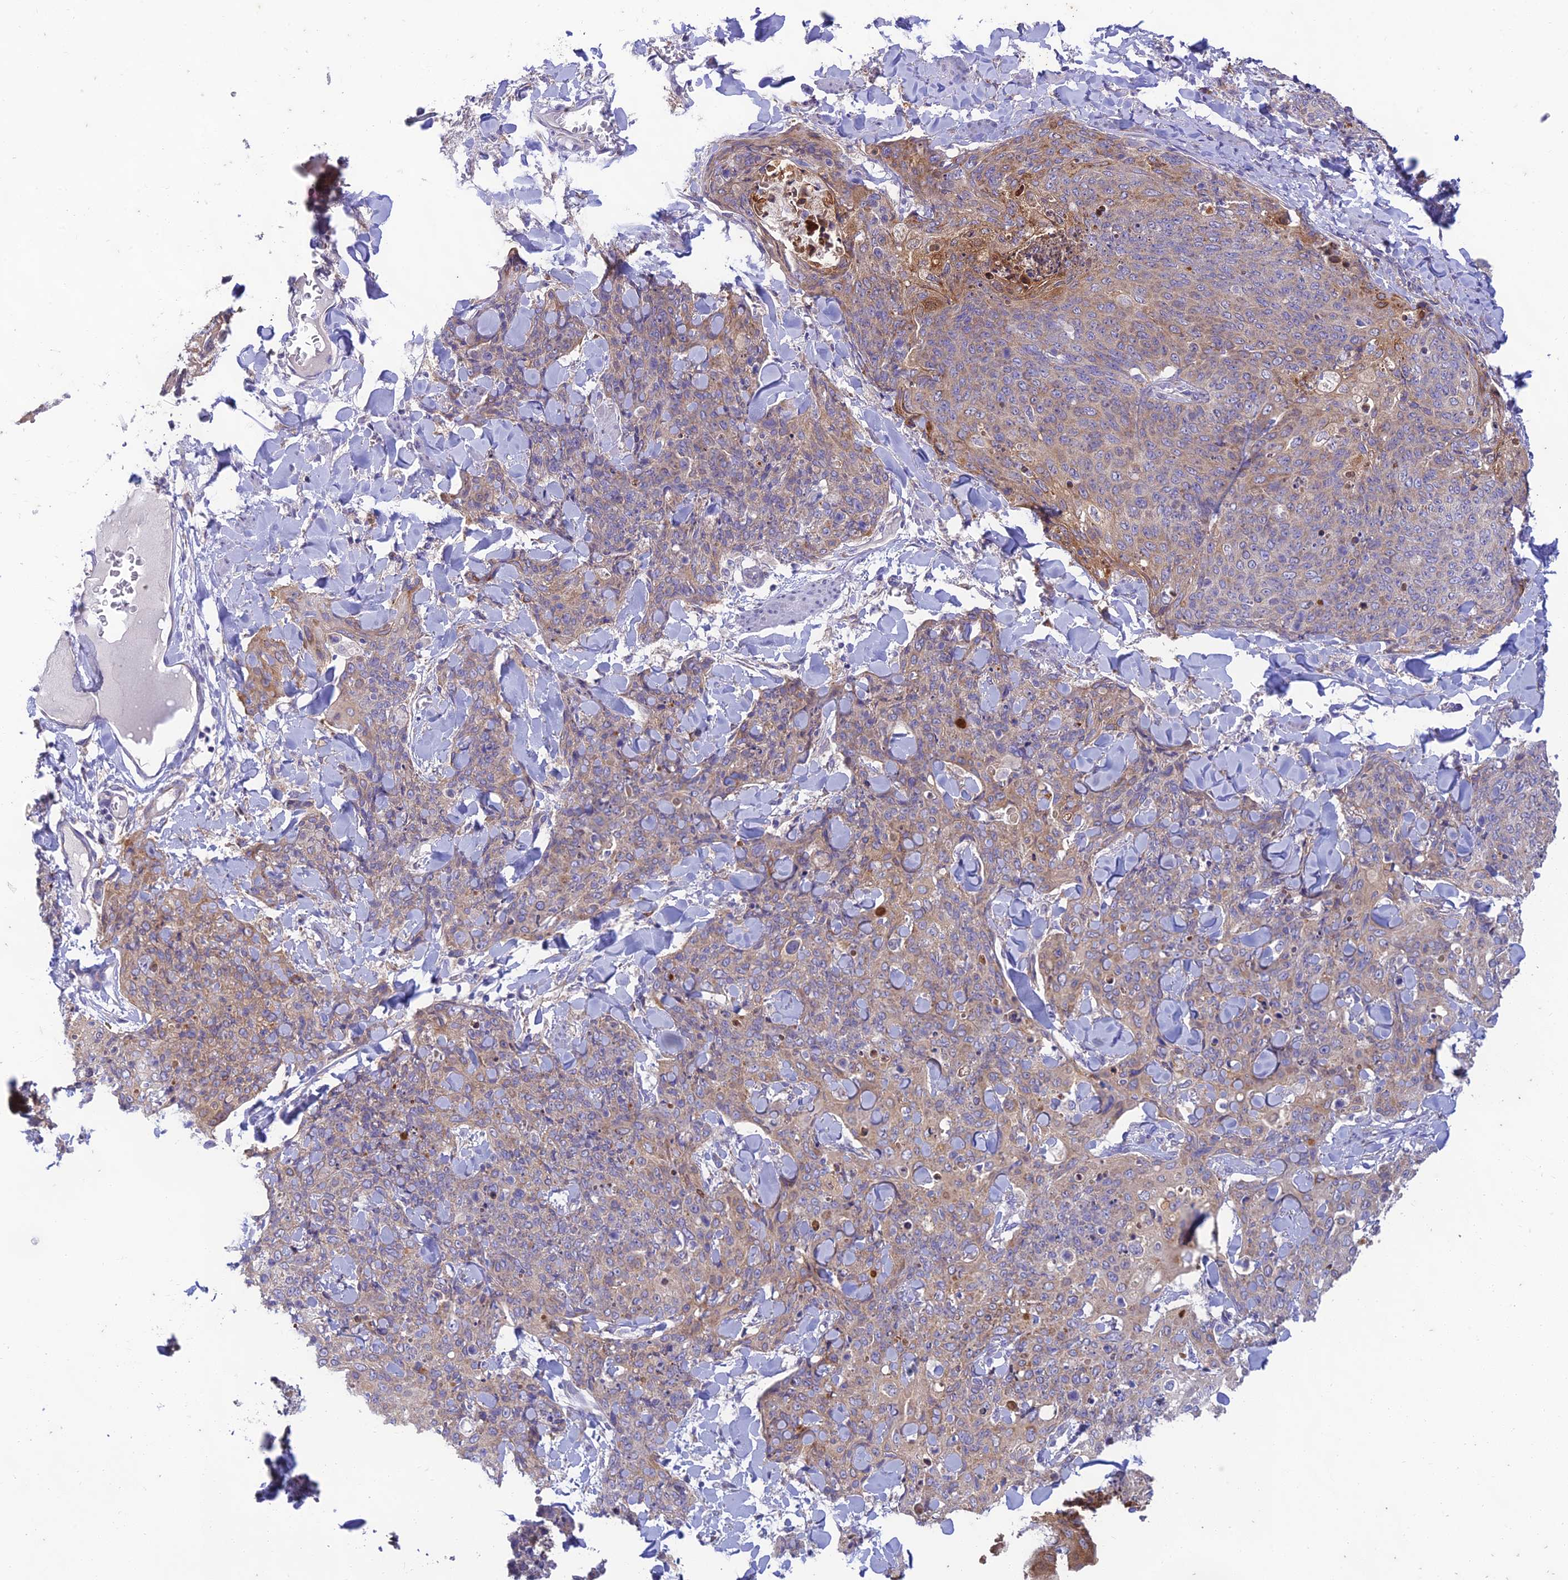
{"staining": {"intensity": "moderate", "quantity": "25%-75%", "location": "cytoplasmic/membranous"}, "tissue": "skin cancer", "cell_type": "Tumor cells", "image_type": "cancer", "snomed": [{"axis": "morphology", "description": "Squamous cell carcinoma, NOS"}, {"axis": "topography", "description": "Skin"}, {"axis": "topography", "description": "Vulva"}], "caption": "IHC staining of squamous cell carcinoma (skin), which demonstrates medium levels of moderate cytoplasmic/membranous staining in about 25%-75% of tumor cells indicating moderate cytoplasmic/membranous protein positivity. The staining was performed using DAB (brown) for protein detection and nuclei were counterstained in hematoxylin (blue).", "gene": "PTCD2", "patient": {"sex": "female", "age": 85}}